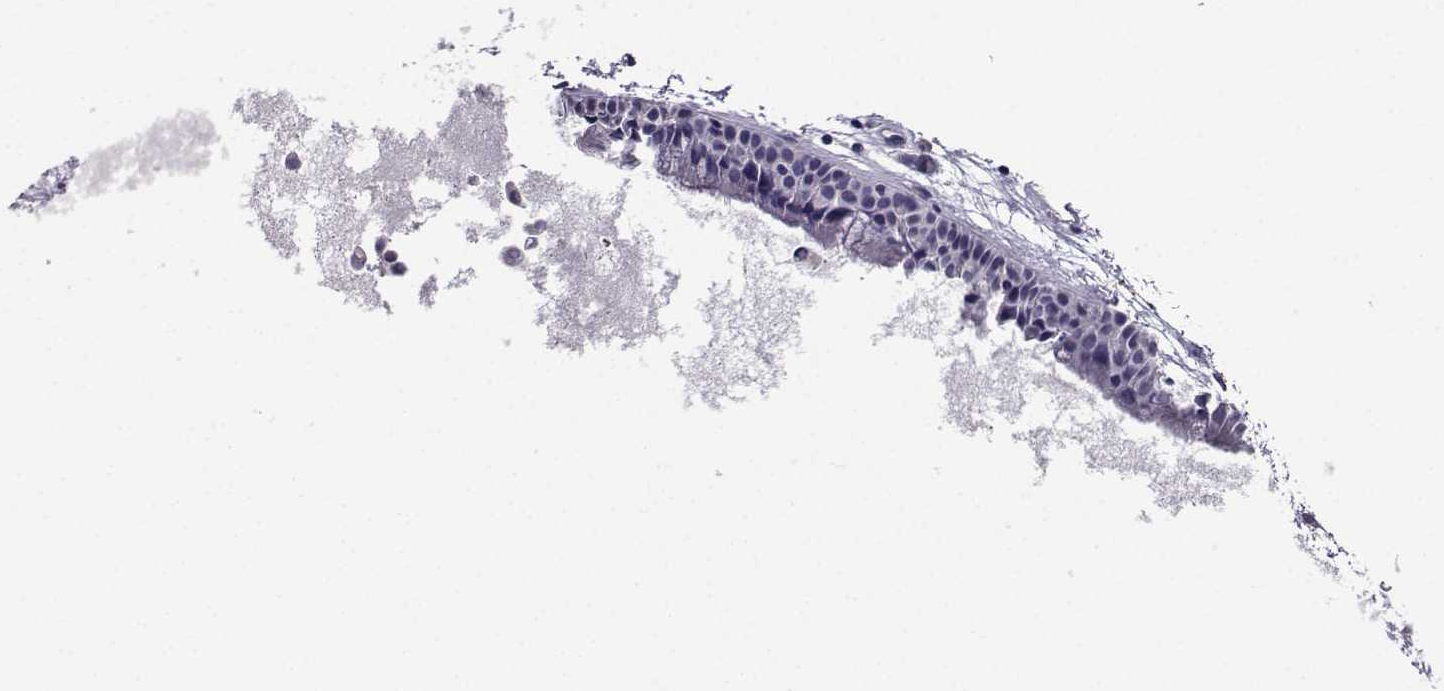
{"staining": {"intensity": "negative", "quantity": "none", "location": "none"}, "tissue": "nasopharynx", "cell_type": "Respiratory epithelial cells", "image_type": "normal", "snomed": [{"axis": "morphology", "description": "Normal tissue, NOS"}, {"axis": "topography", "description": "Nasopharynx"}], "caption": "Image shows no significant protein staining in respiratory epithelial cells of benign nasopharynx. (Brightfield microscopy of DAB (3,3'-diaminobenzidine) immunohistochemistry (IHC) at high magnification).", "gene": "CRYBB1", "patient": {"sex": "male", "age": 61}}